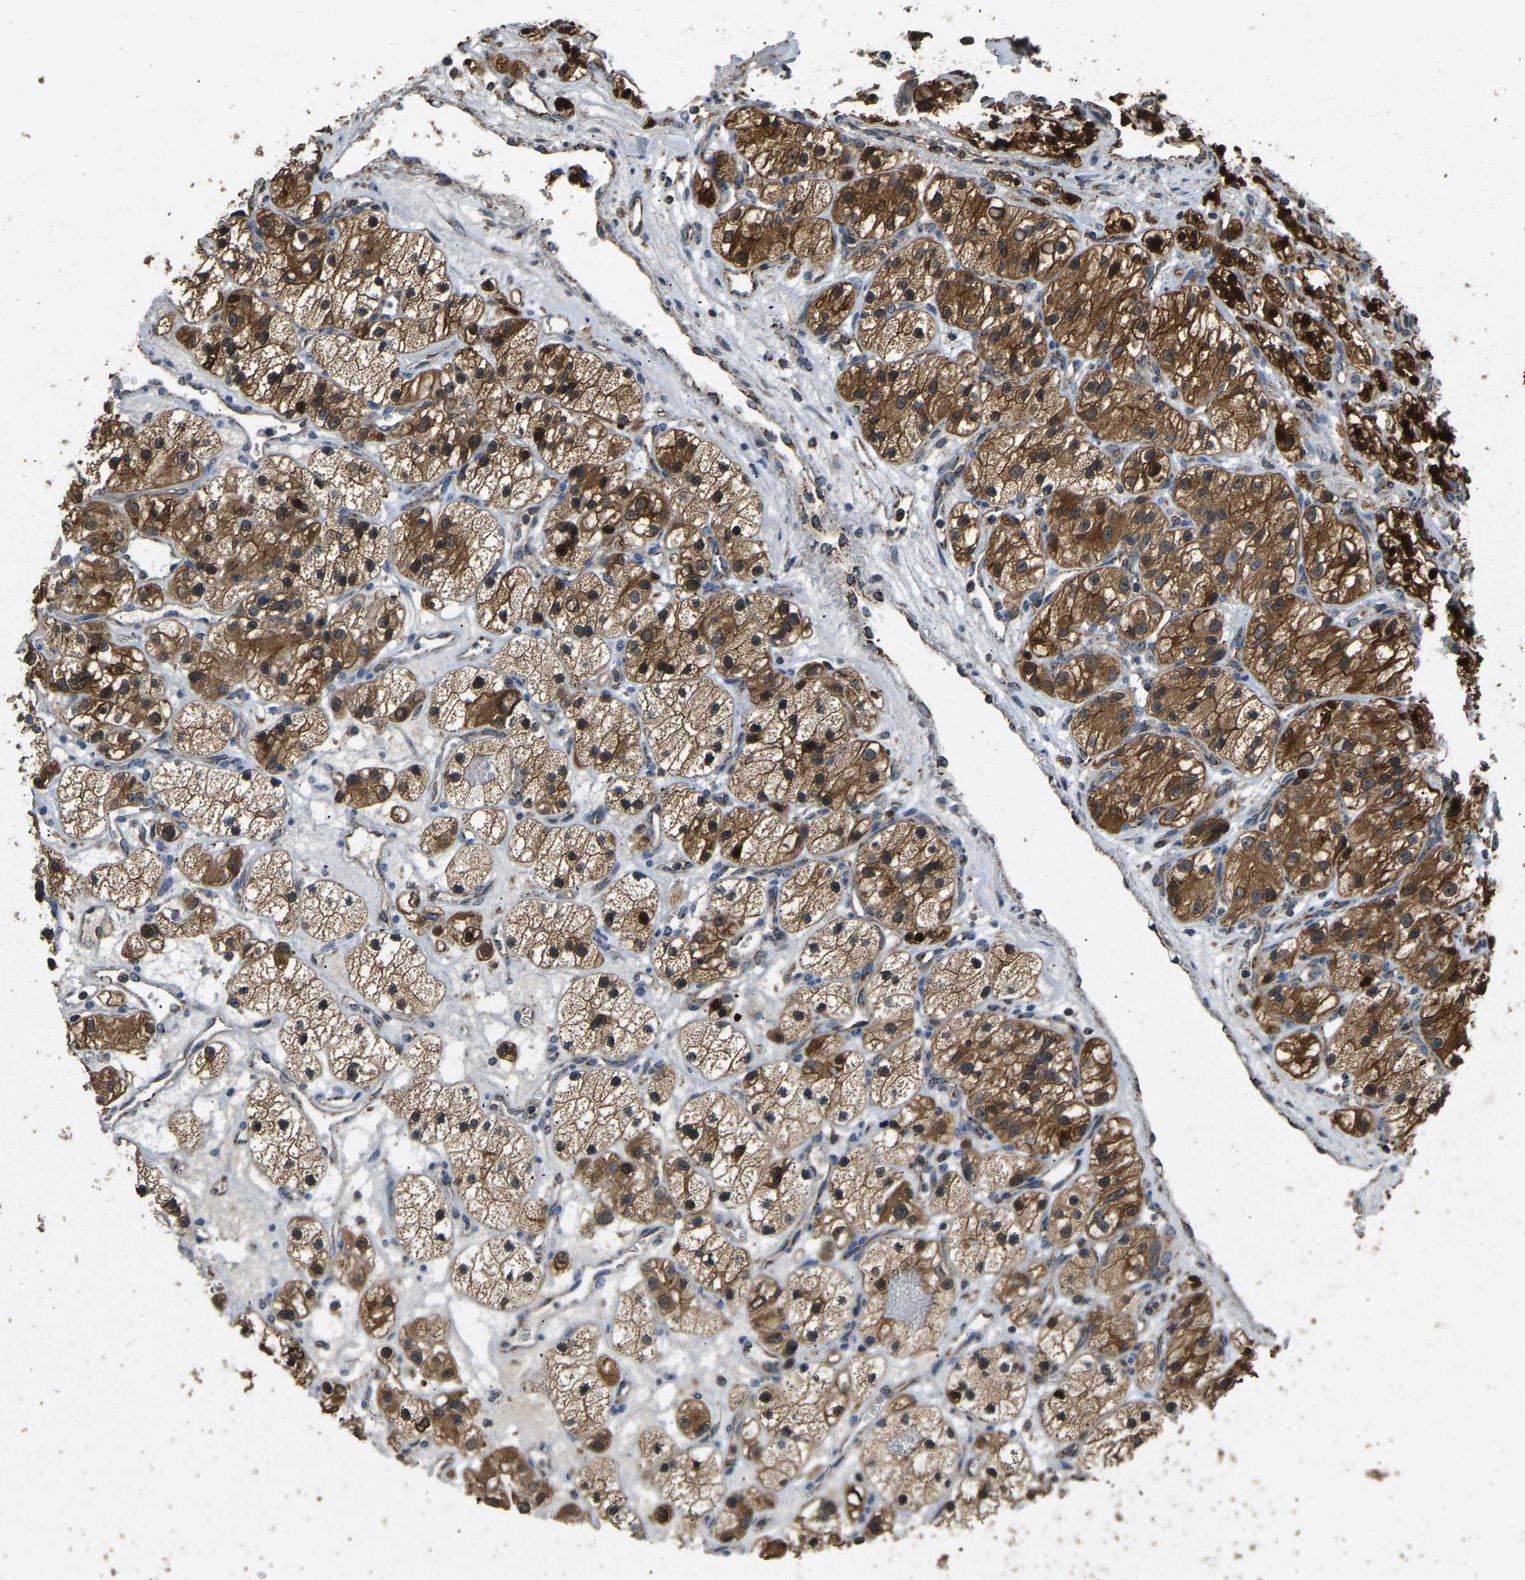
{"staining": {"intensity": "strong", "quantity": ">75%", "location": "cytoplasmic/membranous,nuclear"}, "tissue": "renal cancer", "cell_type": "Tumor cells", "image_type": "cancer", "snomed": [{"axis": "morphology", "description": "Adenocarcinoma, NOS"}, {"axis": "topography", "description": "Kidney"}], "caption": "This image exhibits renal cancer stained with IHC to label a protein in brown. The cytoplasmic/membranous and nuclear of tumor cells show strong positivity for the protein. Nuclei are counter-stained blue.", "gene": "TUFM", "patient": {"sex": "female", "age": 57}}